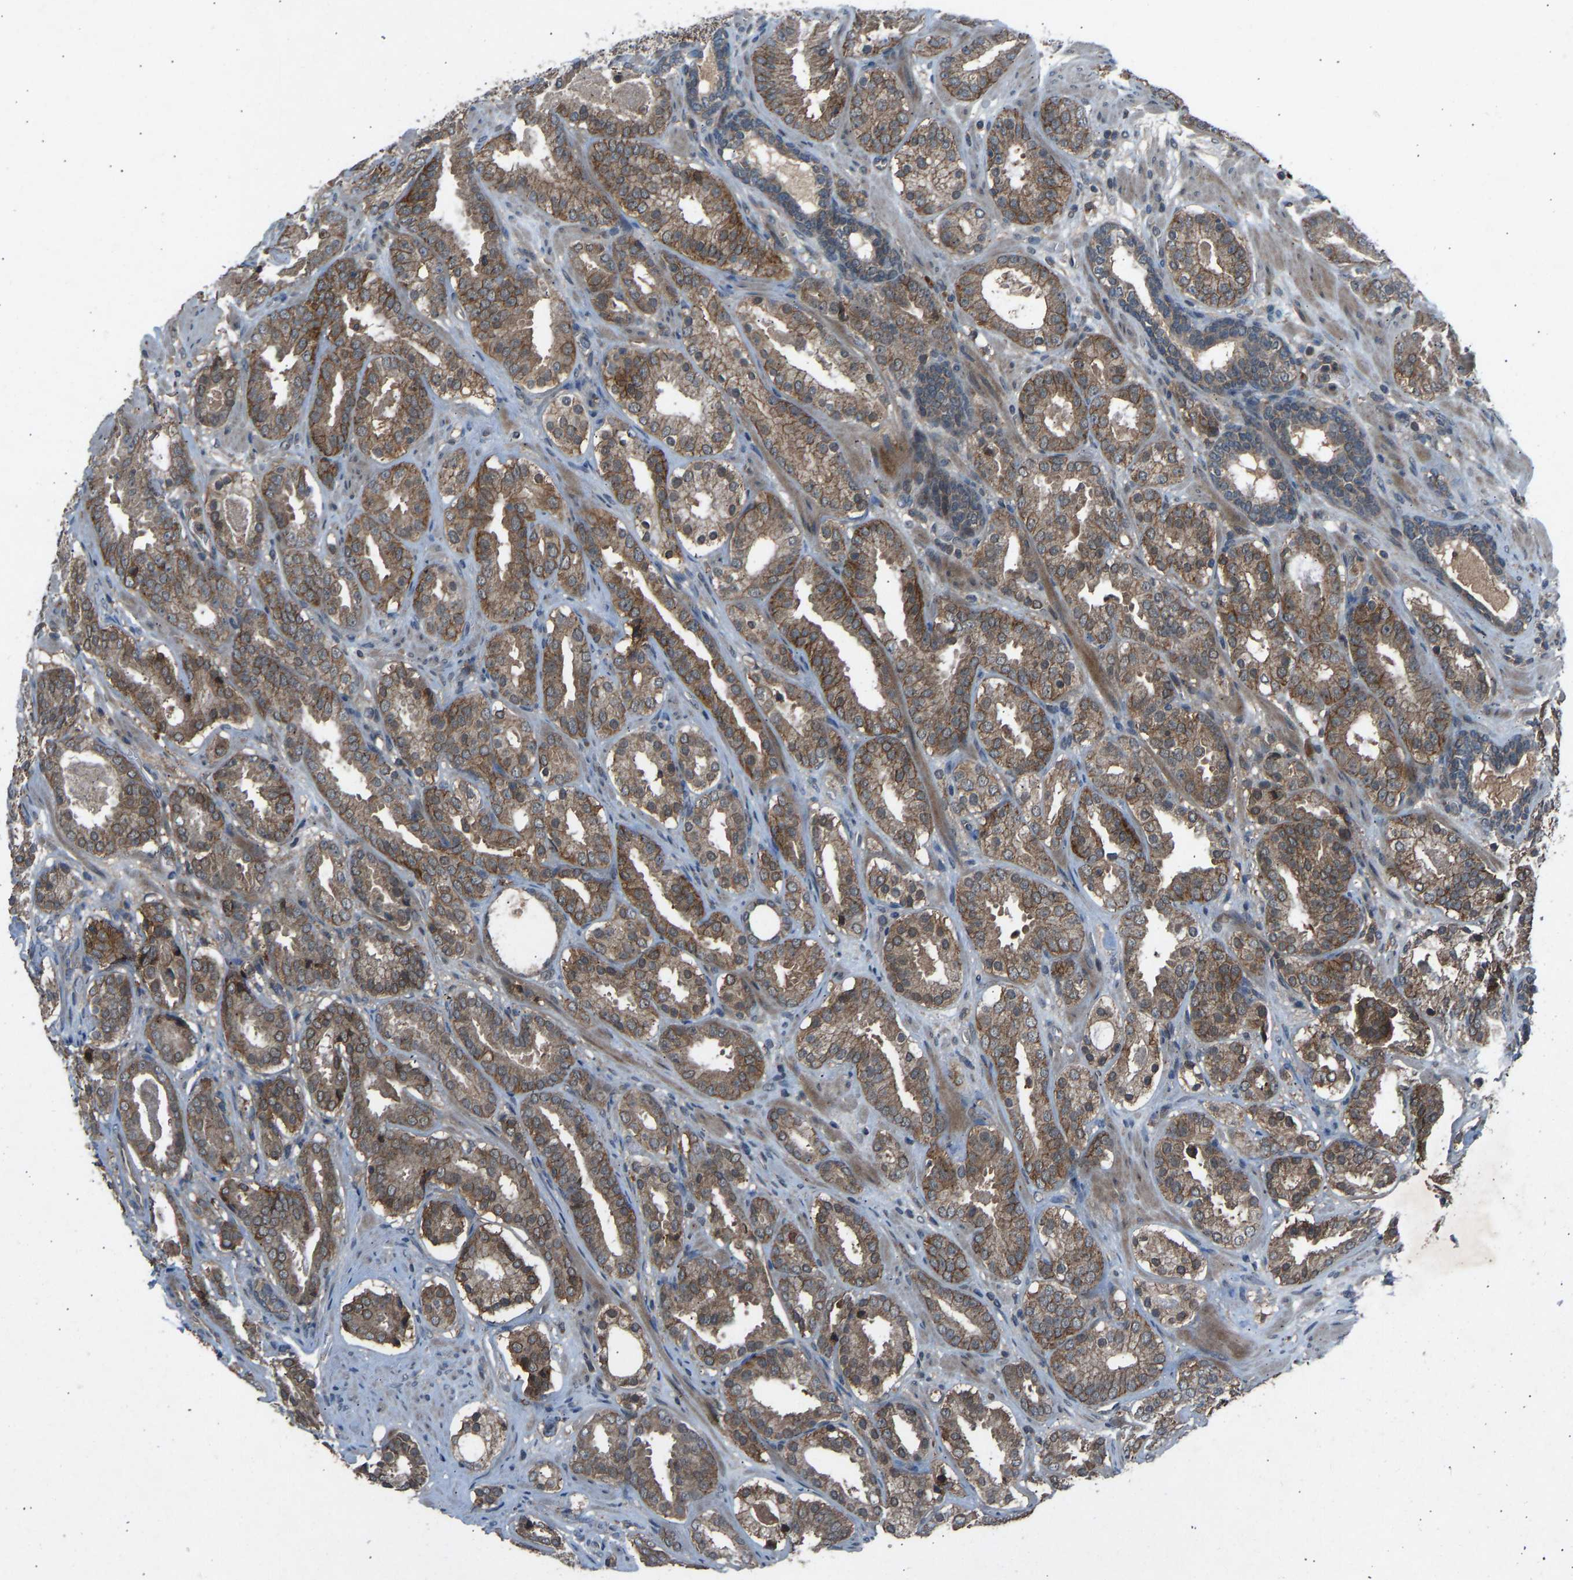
{"staining": {"intensity": "moderate", "quantity": ">75%", "location": "cytoplasmic/membranous"}, "tissue": "prostate cancer", "cell_type": "Tumor cells", "image_type": "cancer", "snomed": [{"axis": "morphology", "description": "Adenocarcinoma, Low grade"}, {"axis": "topography", "description": "Prostate"}], "caption": "An immunohistochemistry histopathology image of tumor tissue is shown. Protein staining in brown highlights moderate cytoplasmic/membranous positivity in prostate cancer within tumor cells.", "gene": "SLC43A1", "patient": {"sex": "male", "age": 69}}